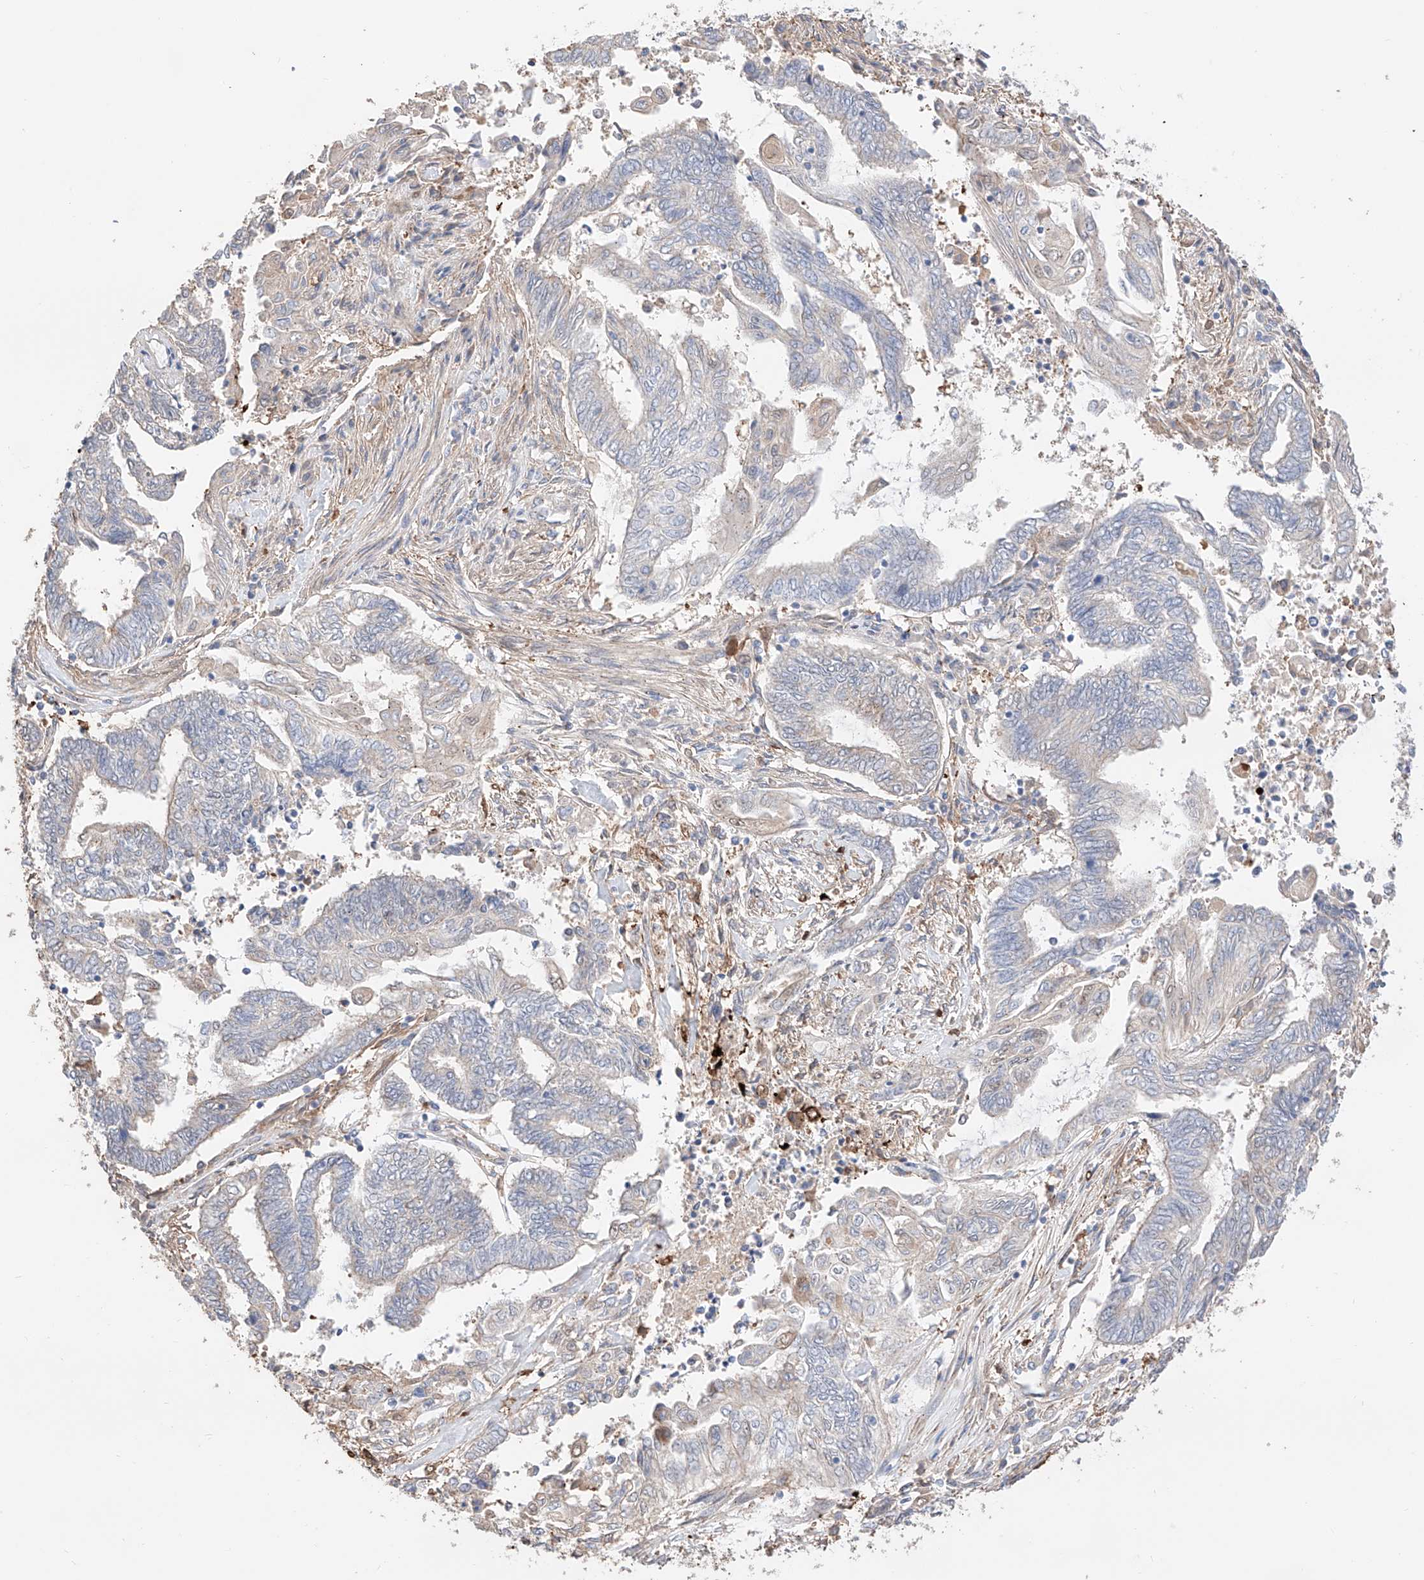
{"staining": {"intensity": "negative", "quantity": "none", "location": "none"}, "tissue": "endometrial cancer", "cell_type": "Tumor cells", "image_type": "cancer", "snomed": [{"axis": "morphology", "description": "Adenocarcinoma, NOS"}, {"axis": "topography", "description": "Uterus"}, {"axis": "topography", "description": "Endometrium"}], "caption": "An image of endometrial cancer (adenocarcinoma) stained for a protein shows no brown staining in tumor cells.", "gene": "MOSPD1", "patient": {"sex": "female", "age": 70}}